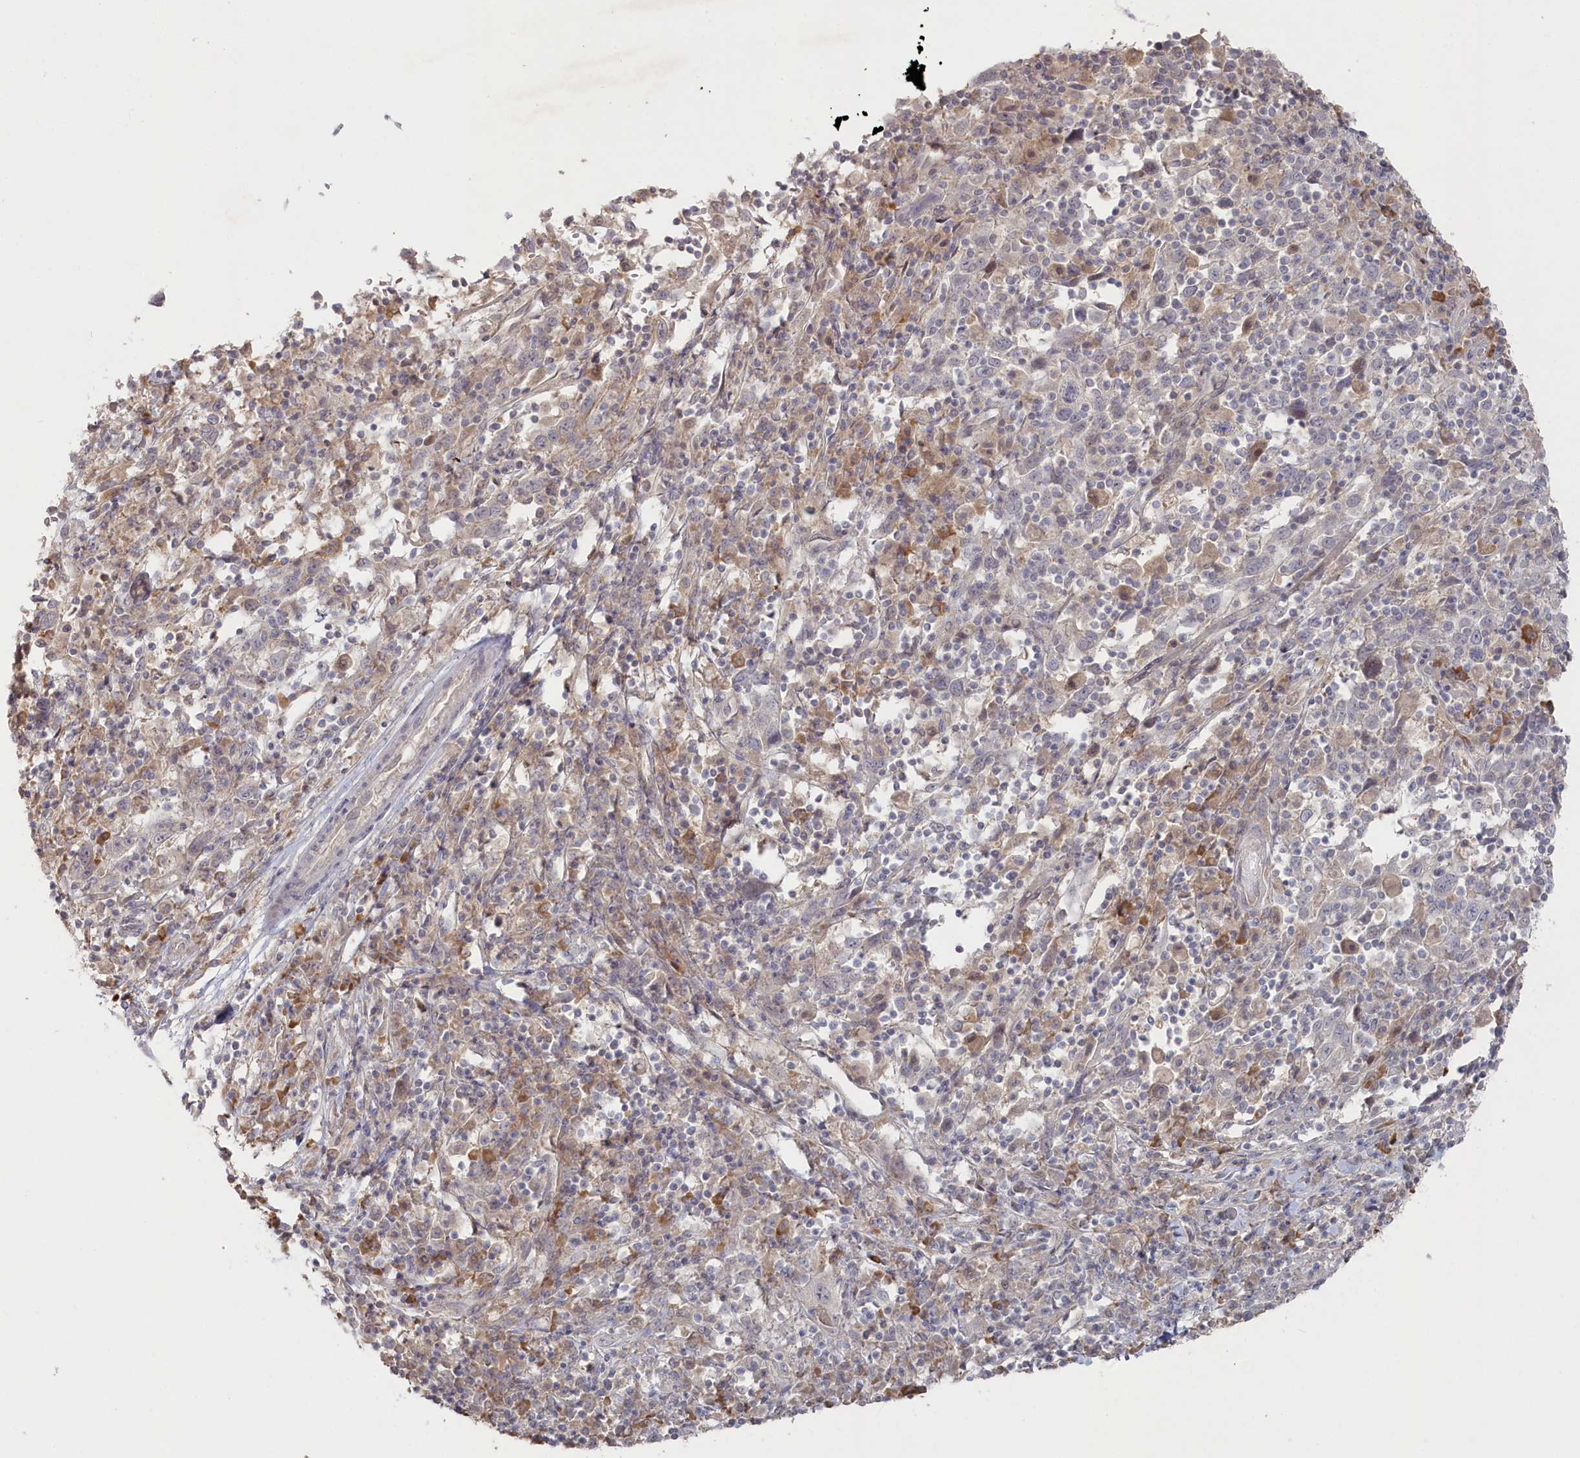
{"staining": {"intensity": "negative", "quantity": "none", "location": "none"}, "tissue": "cervical cancer", "cell_type": "Tumor cells", "image_type": "cancer", "snomed": [{"axis": "morphology", "description": "Squamous cell carcinoma, NOS"}, {"axis": "topography", "description": "Cervix"}], "caption": "This is a image of immunohistochemistry (IHC) staining of cervical cancer, which shows no staining in tumor cells.", "gene": "TGFBRAP1", "patient": {"sex": "female", "age": 46}}